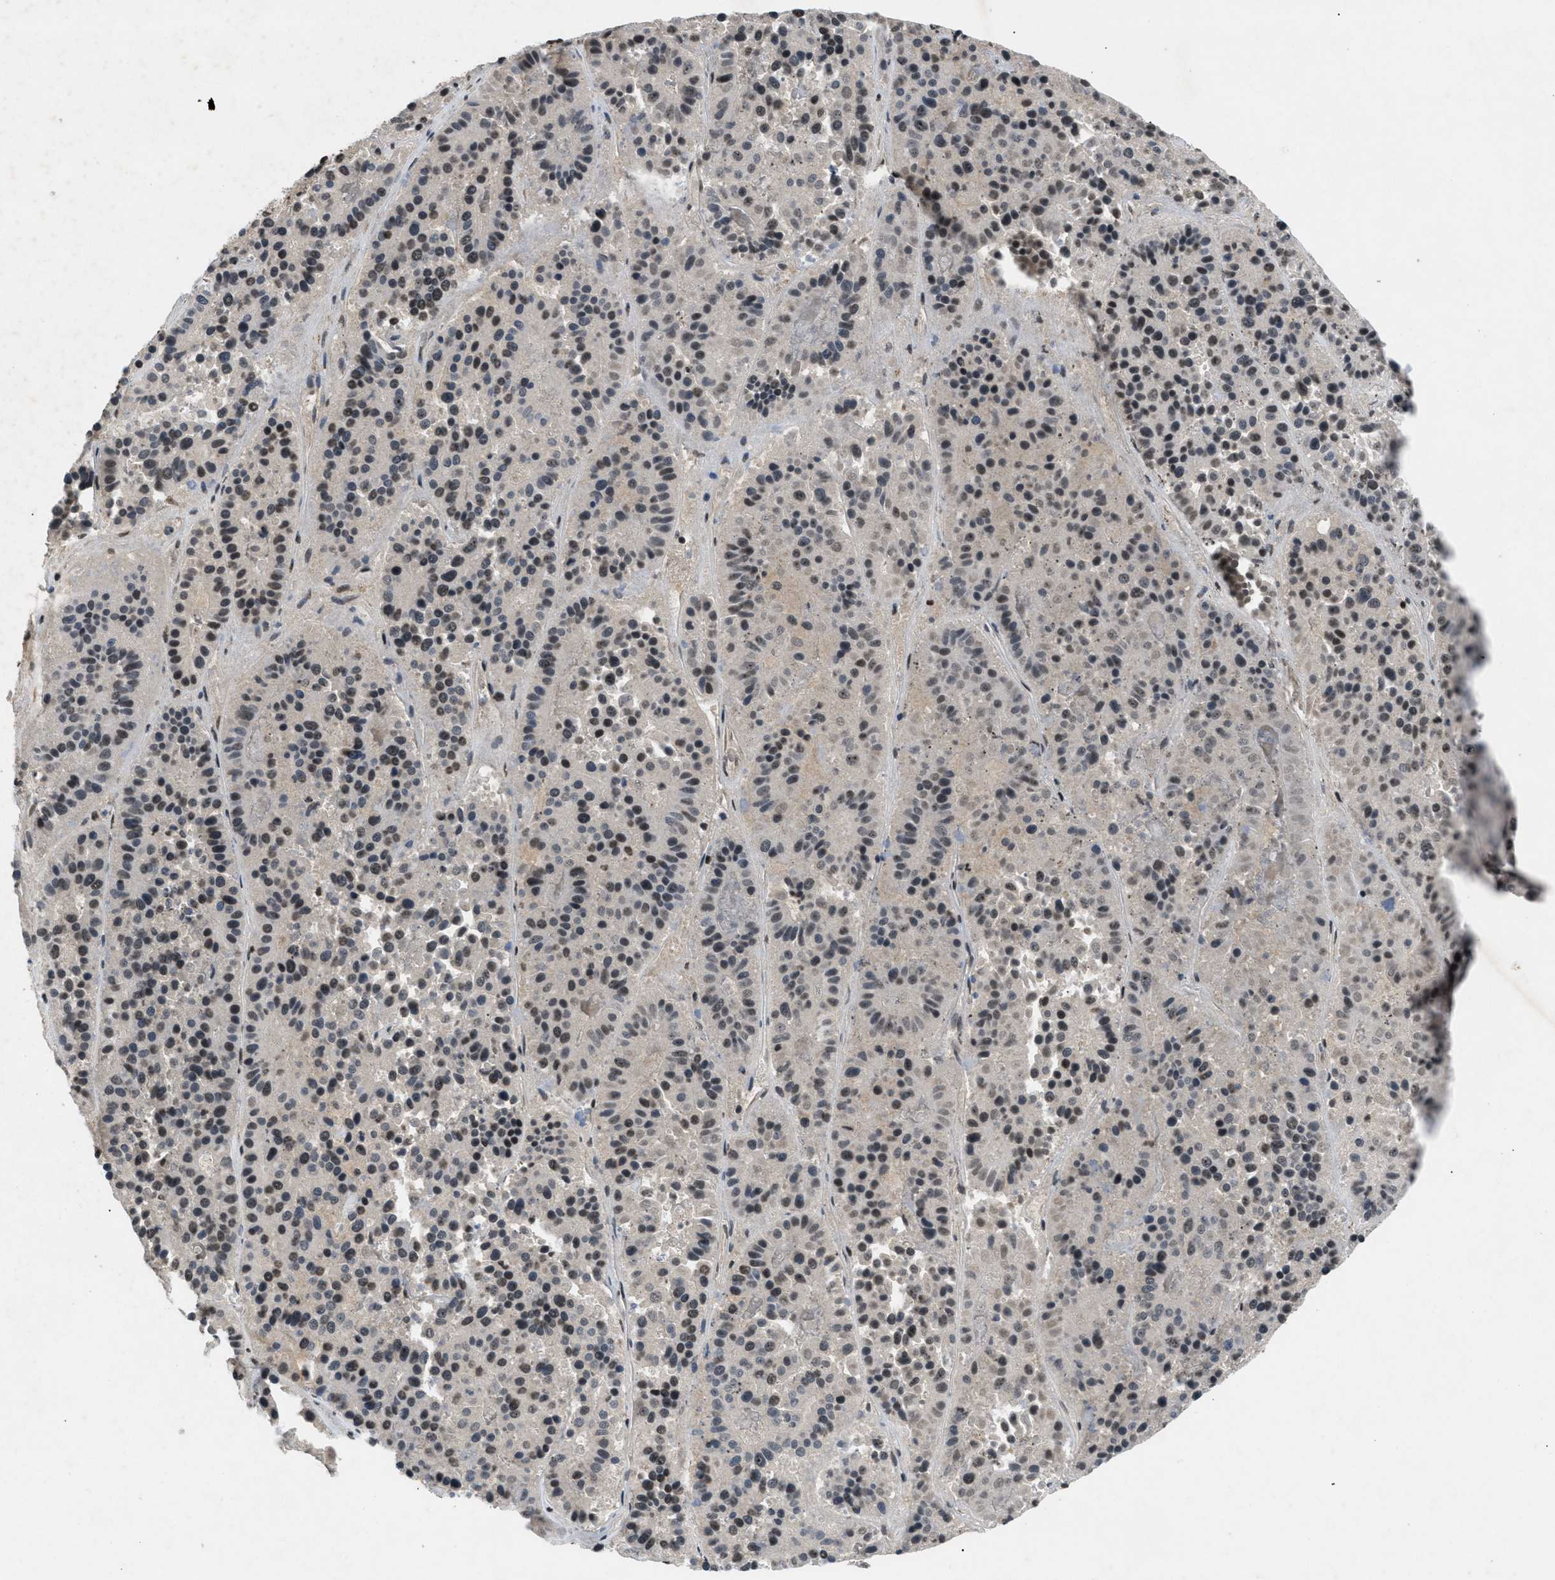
{"staining": {"intensity": "moderate", "quantity": "25%-75%", "location": "nuclear"}, "tissue": "pancreatic cancer", "cell_type": "Tumor cells", "image_type": "cancer", "snomed": [{"axis": "morphology", "description": "Adenocarcinoma, NOS"}, {"axis": "topography", "description": "Pancreas"}], "caption": "Immunohistochemical staining of human adenocarcinoma (pancreatic) shows medium levels of moderate nuclear protein positivity in approximately 25%-75% of tumor cells. (Stains: DAB (3,3'-diaminobenzidine) in brown, nuclei in blue, Microscopy: brightfield microscopy at high magnification).", "gene": "RBM5", "patient": {"sex": "male", "age": 50}}